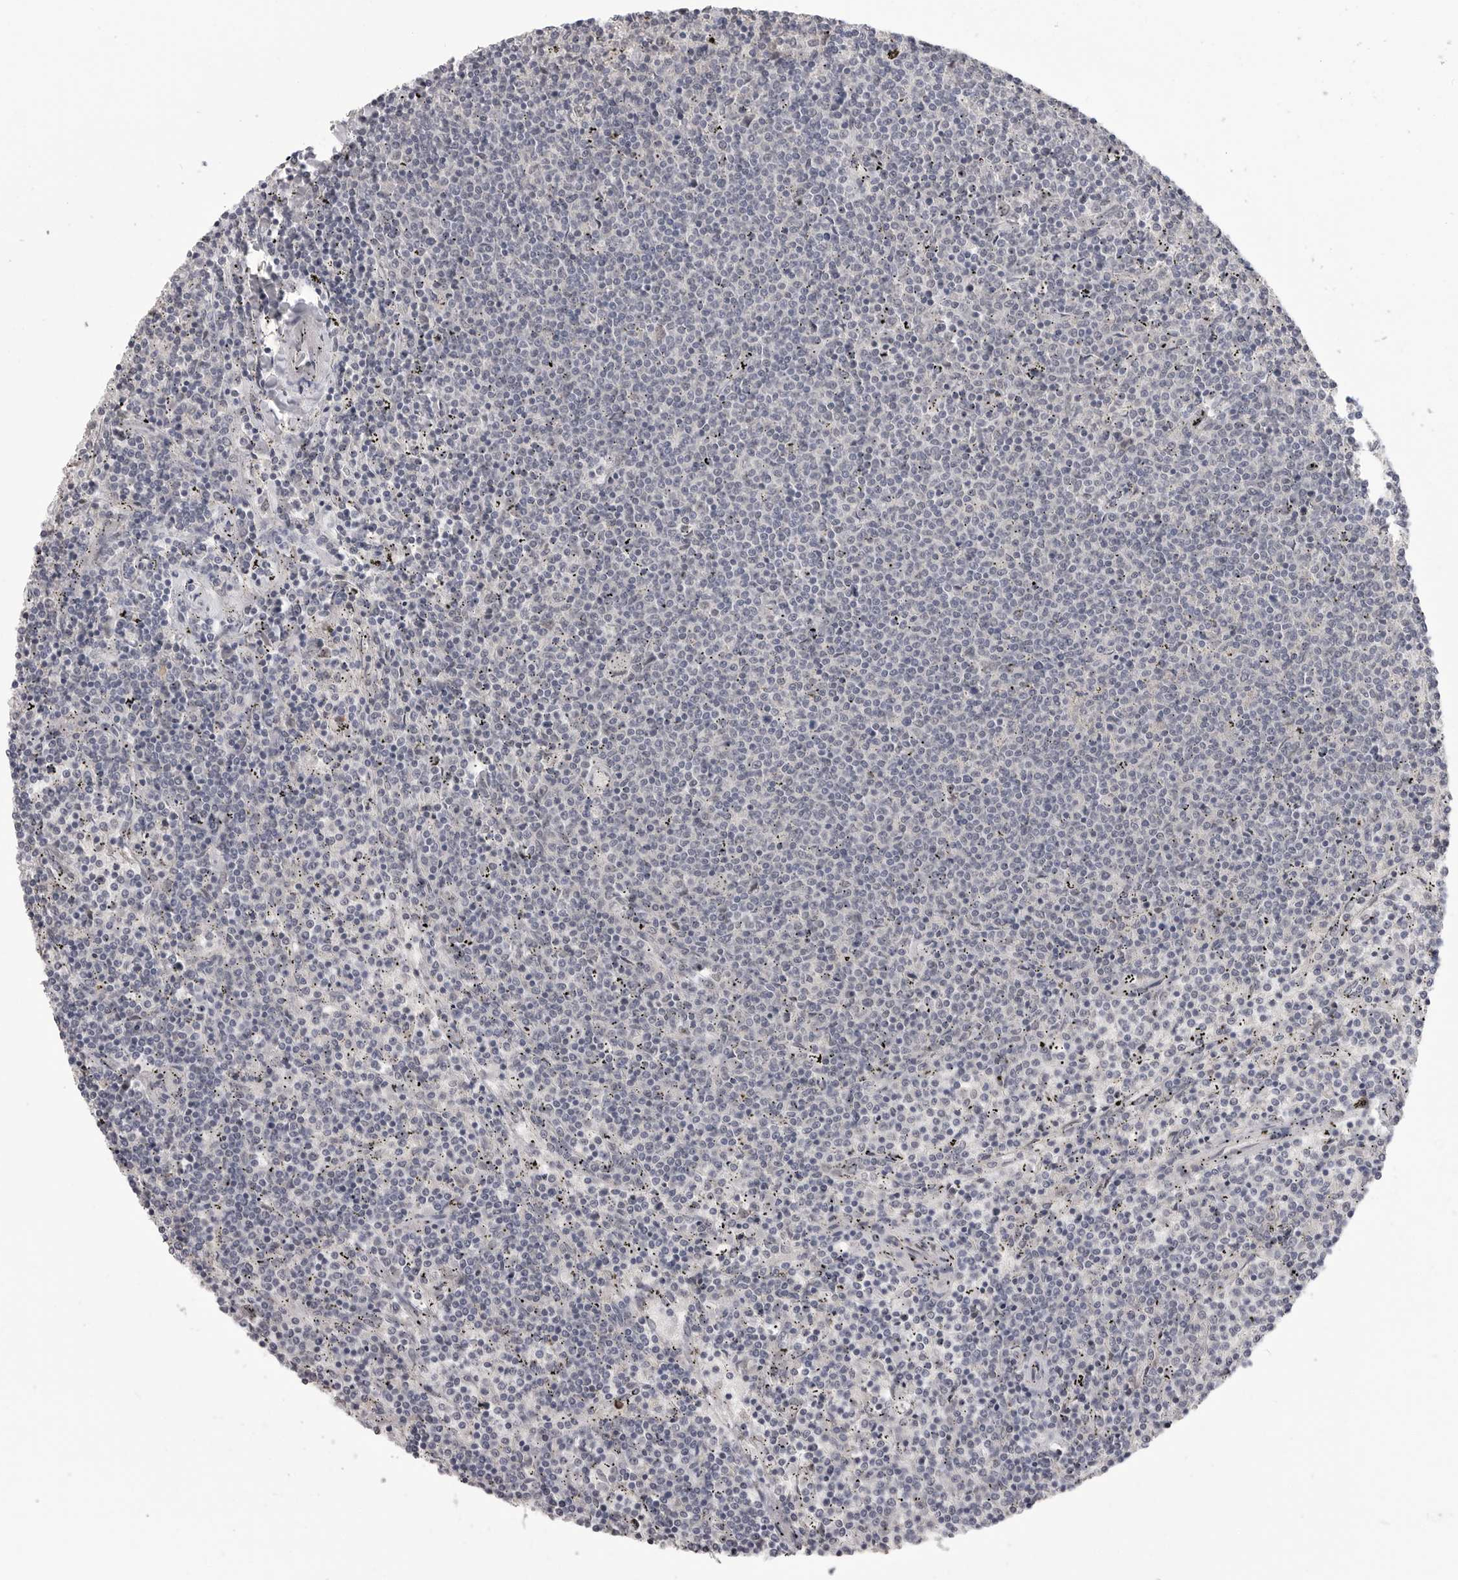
{"staining": {"intensity": "negative", "quantity": "none", "location": "none"}, "tissue": "lymphoma", "cell_type": "Tumor cells", "image_type": "cancer", "snomed": [{"axis": "morphology", "description": "Malignant lymphoma, non-Hodgkin's type, Low grade"}, {"axis": "topography", "description": "Spleen"}], "caption": "Immunohistochemistry photomicrograph of neoplastic tissue: lymphoma stained with DAB displays no significant protein positivity in tumor cells. Brightfield microscopy of IHC stained with DAB (3,3'-diaminobenzidine) (brown) and hematoxylin (blue), captured at high magnification.", "gene": "PLEKHF1", "patient": {"sex": "female", "age": 50}}